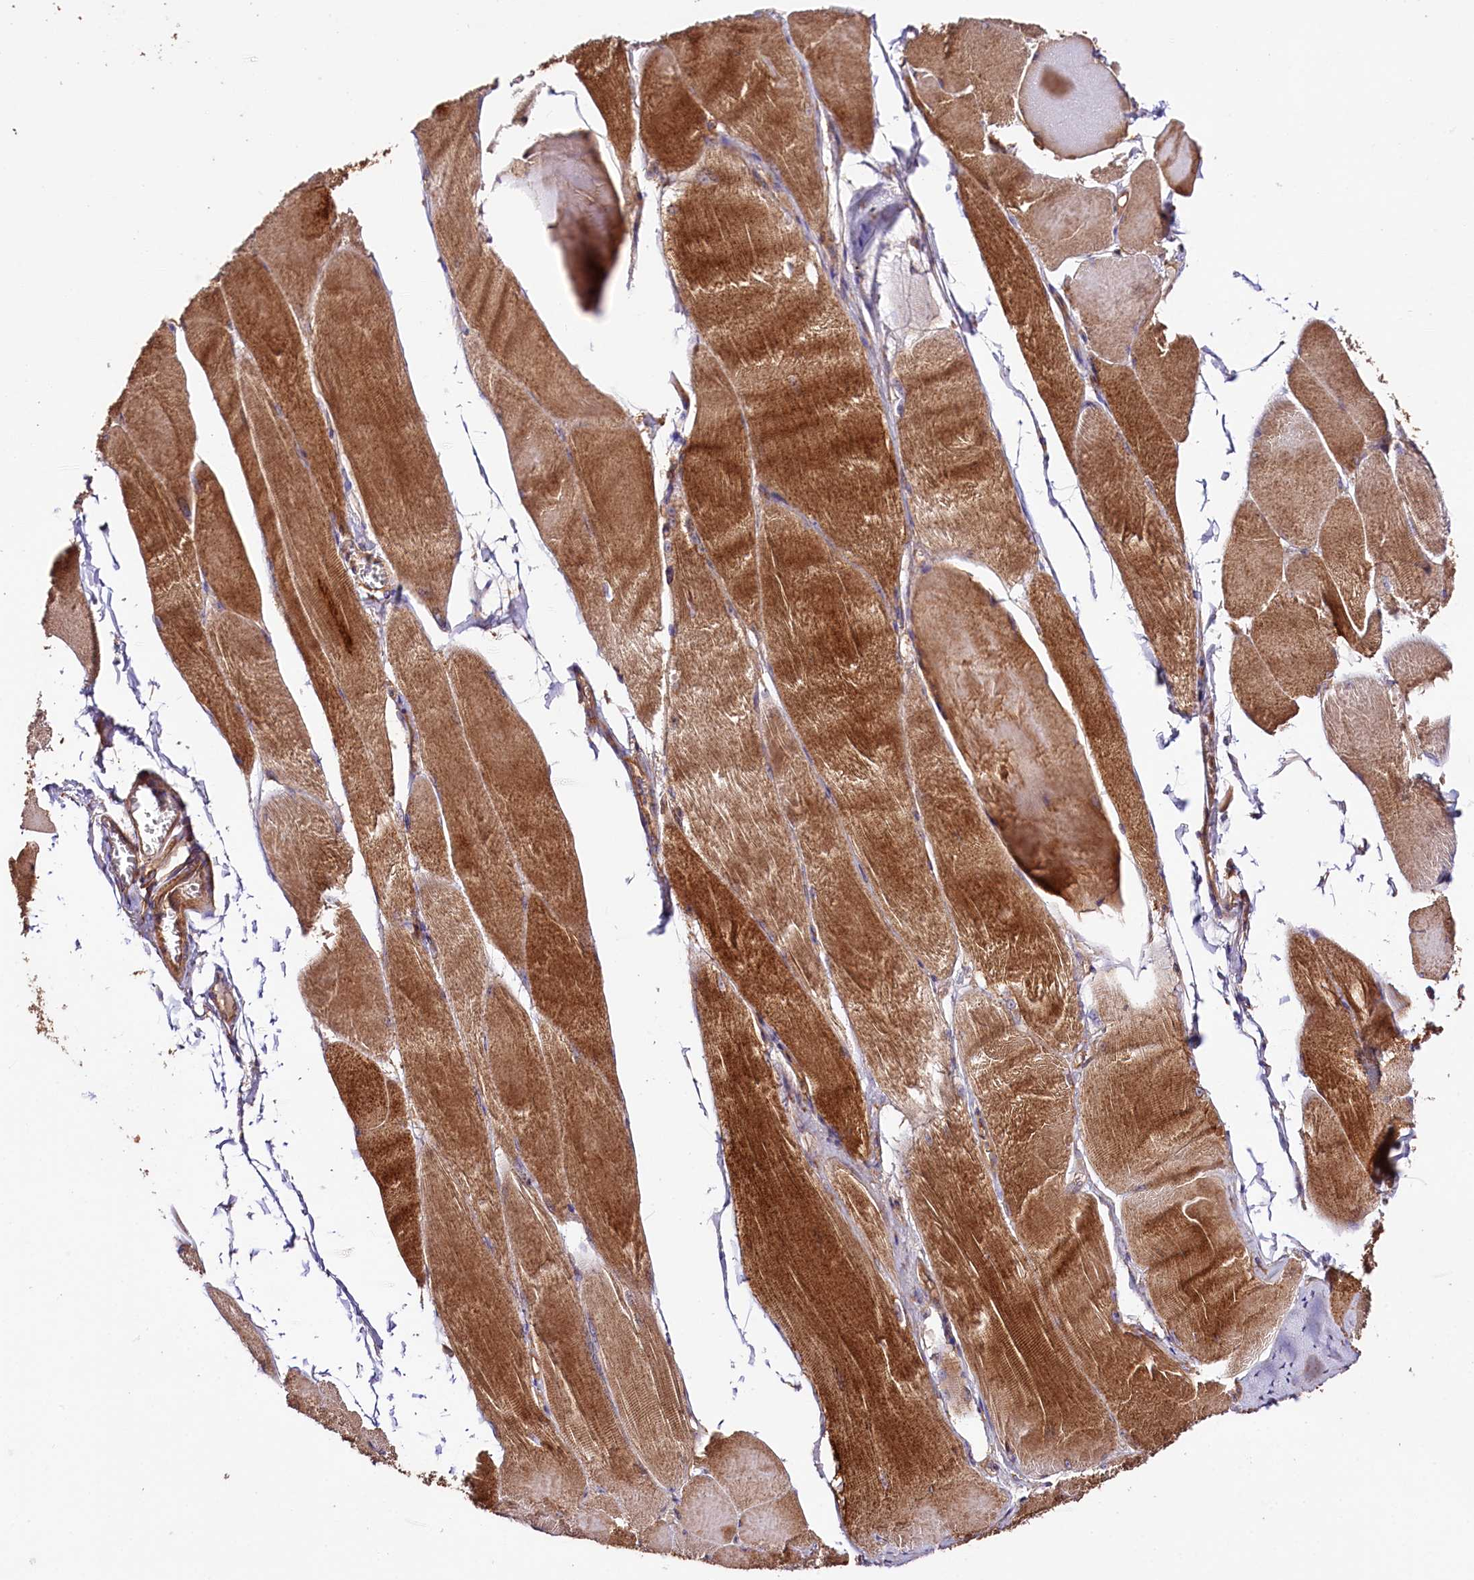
{"staining": {"intensity": "strong", "quantity": ">75%", "location": "cytoplasmic/membranous"}, "tissue": "skeletal muscle", "cell_type": "Myocytes", "image_type": "normal", "snomed": [{"axis": "morphology", "description": "Normal tissue, NOS"}, {"axis": "morphology", "description": "Basal cell carcinoma"}, {"axis": "topography", "description": "Skeletal muscle"}], "caption": "Immunohistochemistry (DAB) staining of benign skeletal muscle demonstrates strong cytoplasmic/membranous protein positivity in approximately >75% of myocytes.", "gene": "CEP295", "patient": {"sex": "female", "age": 64}}